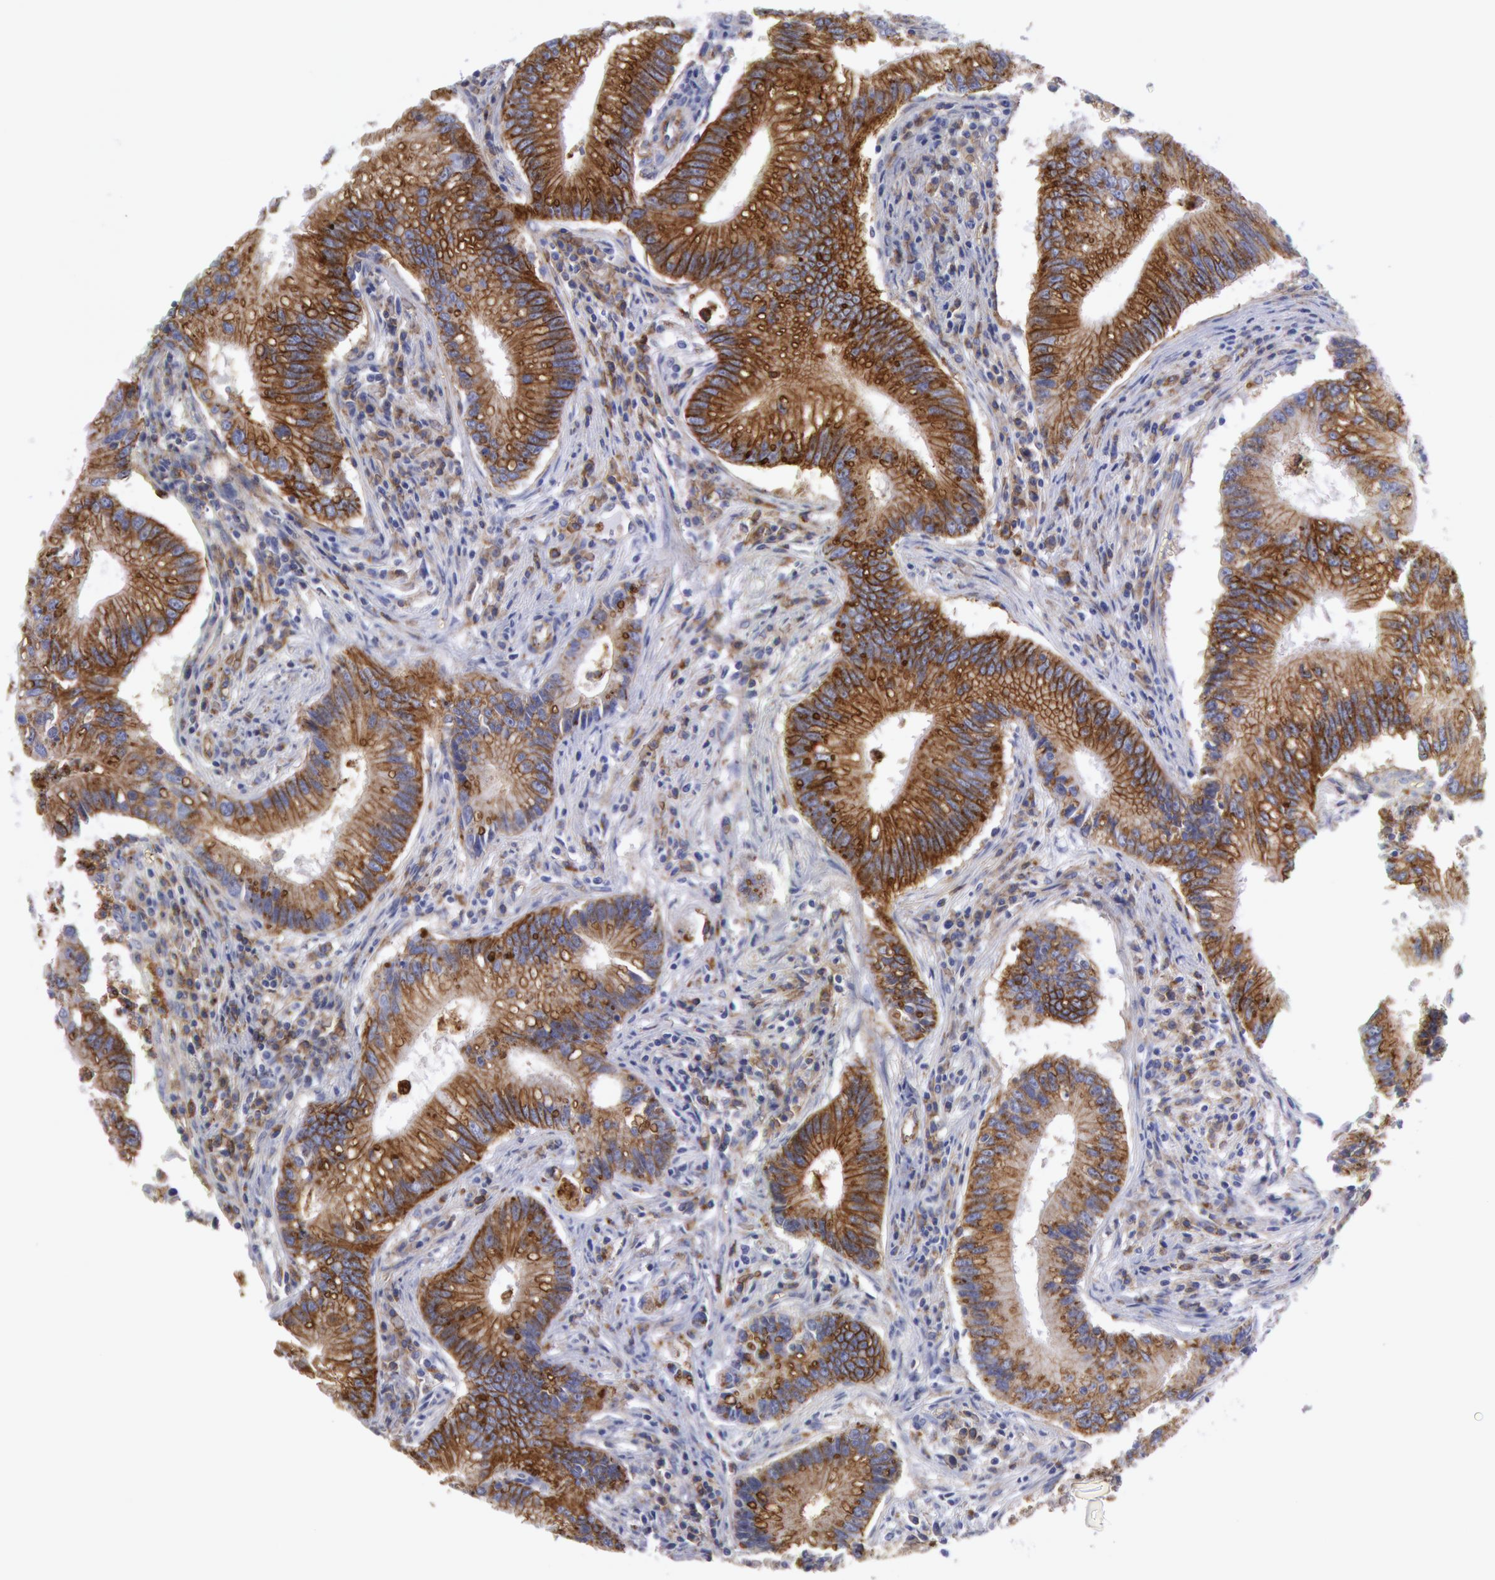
{"staining": {"intensity": "negative", "quantity": "none", "location": "none"}, "tissue": "colorectal cancer", "cell_type": "Tumor cells", "image_type": "cancer", "snomed": [{"axis": "morphology", "description": "Adenocarcinoma, NOS"}, {"axis": "topography", "description": "Rectum"}], "caption": "A histopathology image of human colorectal adenocarcinoma is negative for staining in tumor cells. Brightfield microscopy of IHC stained with DAB (brown) and hematoxylin (blue), captured at high magnification.", "gene": "FLOT1", "patient": {"sex": "female", "age": 81}}